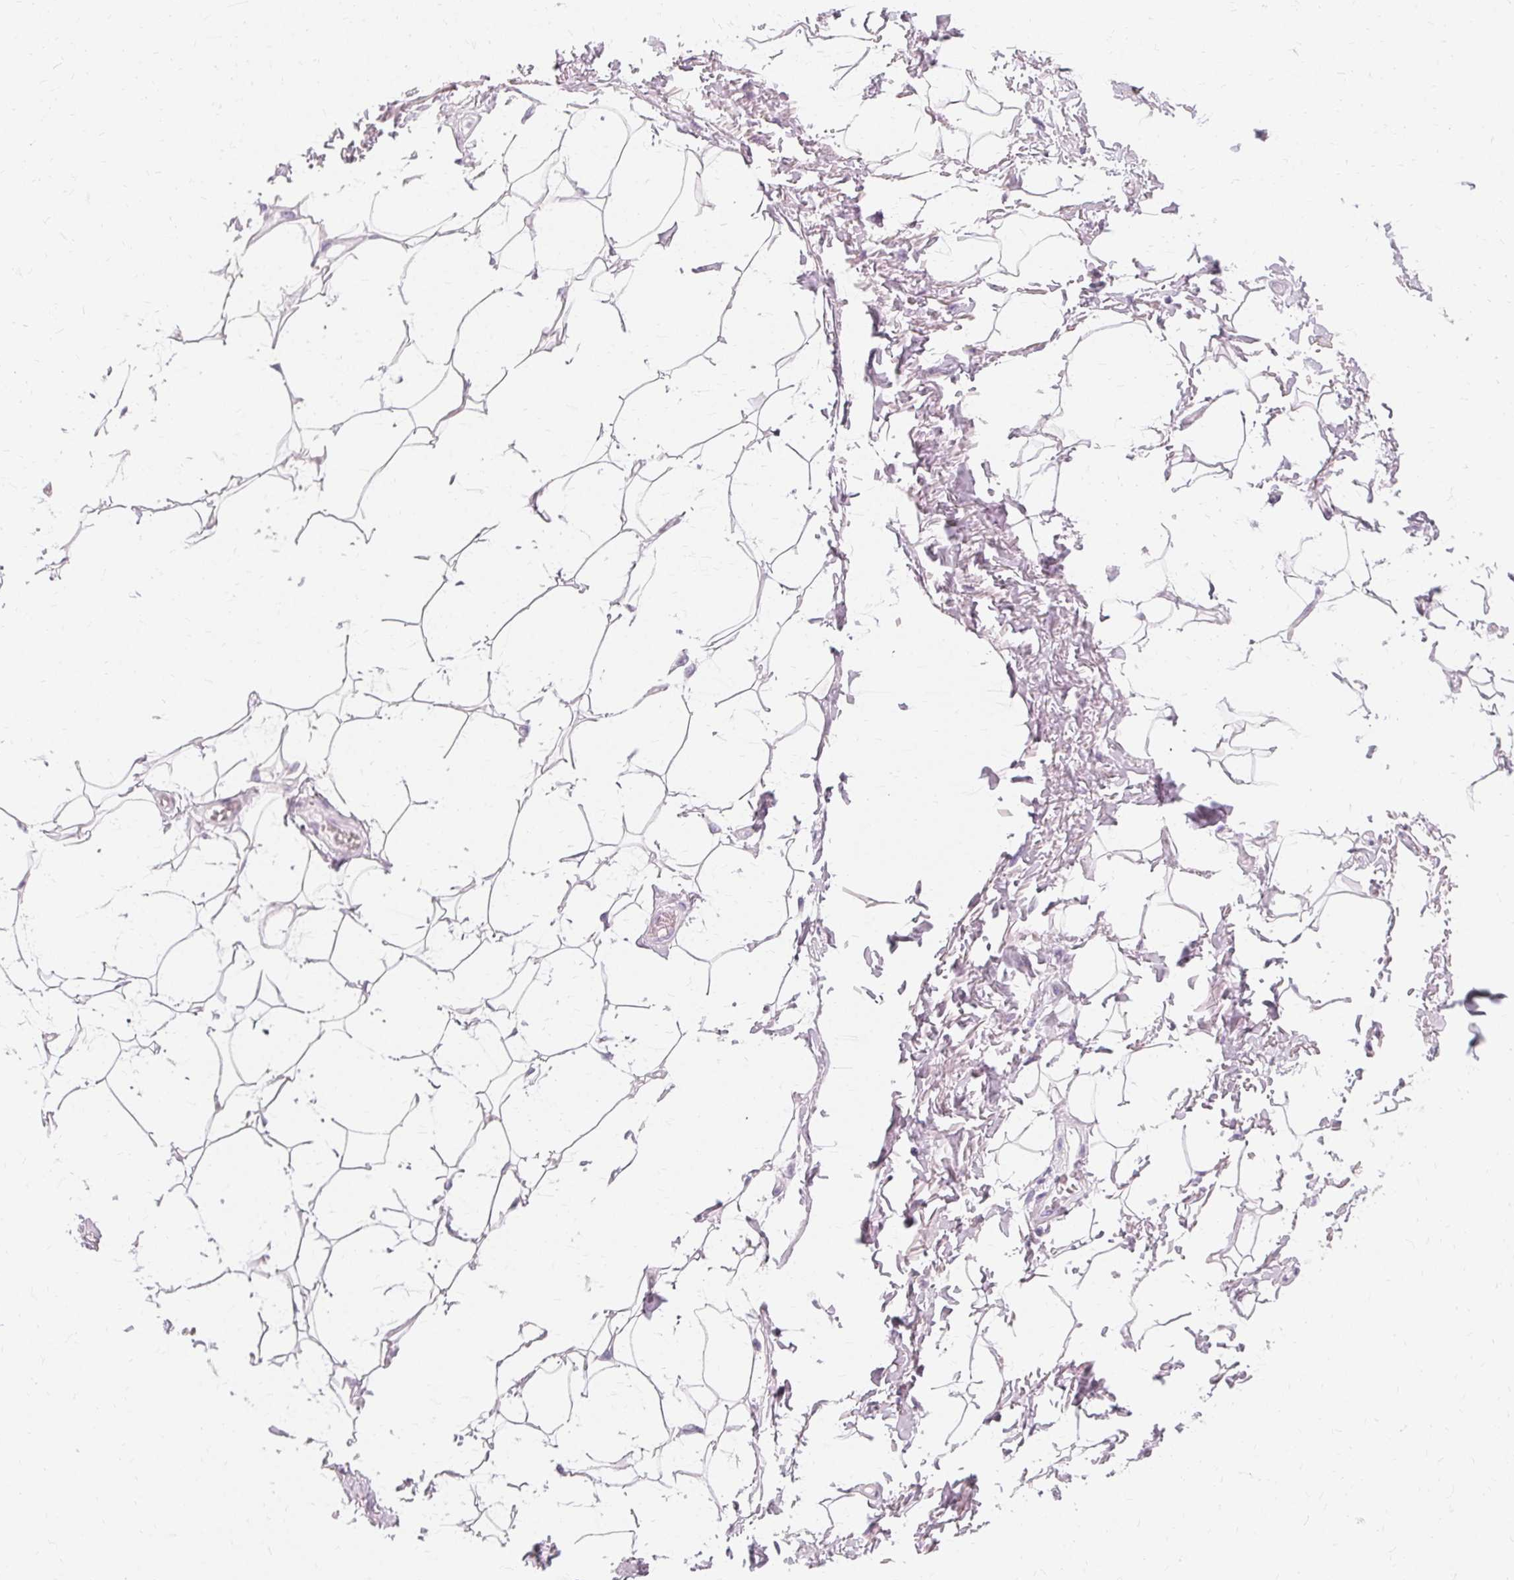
{"staining": {"intensity": "negative", "quantity": "none", "location": "none"}, "tissue": "adipose tissue", "cell_type": "Adipocytes", "image_type": "normal", "snomed": [{"axis": "morphology", "description": "Normal tissue, NOS"}, {"axis": "topography", "description": "Peripheral nerve tissue"}], "caption": "High magnification brightfield microscopy of unremarkable adipose tissue stained with DAB (3,3'-diaminobenzidine) (brown) and counterstained with hematoxylin (blue): adipocytes show no significant staining. The staining is performed using DAB (3,3'-diaminobenzidine) brown chromogen with nuclei counter-stained in using hematoxylin.", "gene": "KRT6A", "patient": {"sex": "male", "age": 51}}